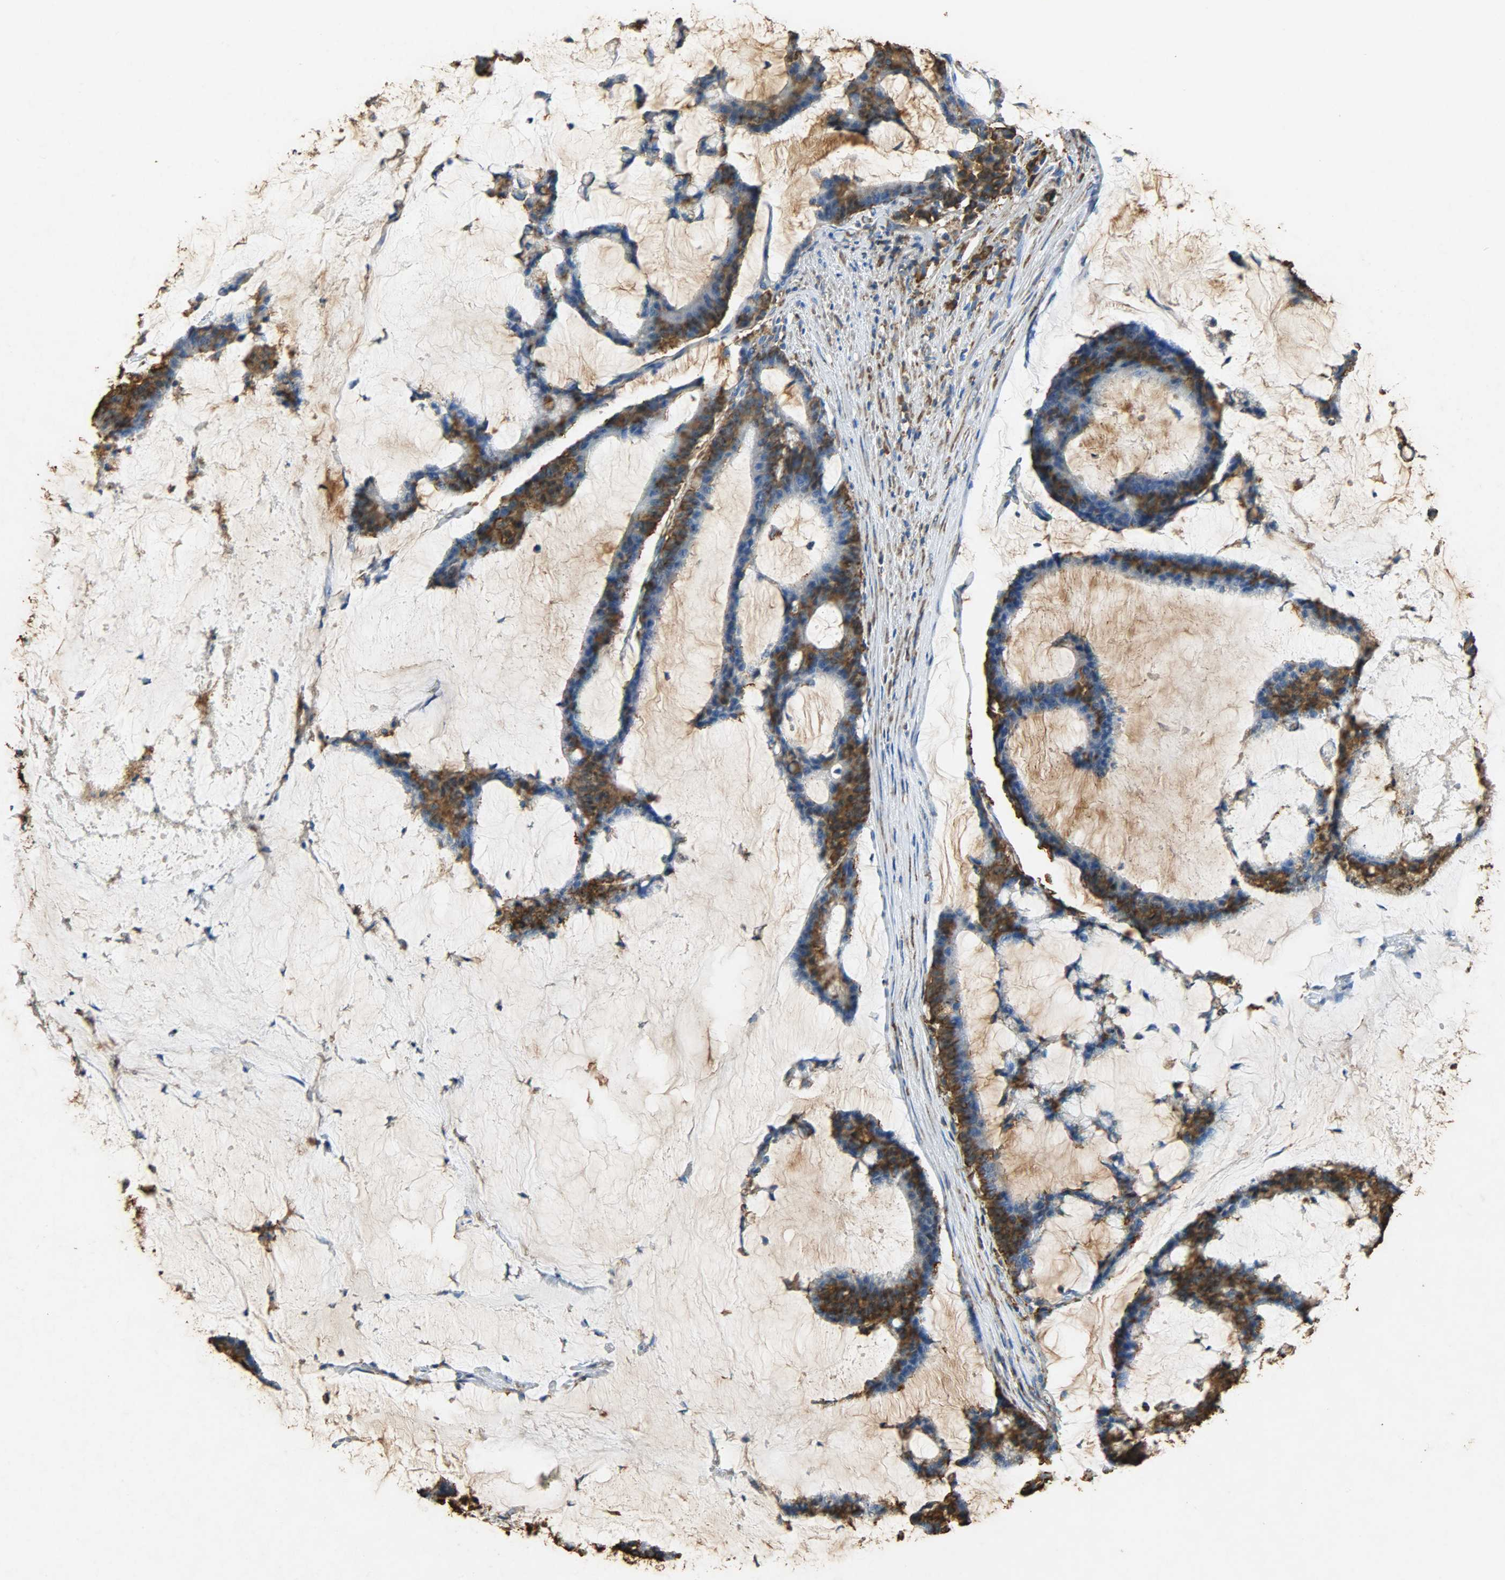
{"staining": {"intensity": "strong", "quantity": ">75%", "location": "cytoplasmic/membranous"}, "tissue": "colorectal cancer", "cell_type": "Tumor cells", "image_type": "cancer", "snomed": [{"axis": "morphology", "description": "Adenocarcinoma, NOS"}, {"axis": "topography", "description": "Colon"}], "caption": "A brown stain shows strong cytoplasmic/membranous positivity of a protein in human adenocarcinoma (colorectal) tumor cells. The staining was performed using DAB (3,3'-diaminobenzidine), with brown indicating positive protein expression. Nuclei are stained blue with hematoxylin.", "gene": "HSP90B1", "patient": {"sex": "female", "age": 84}}